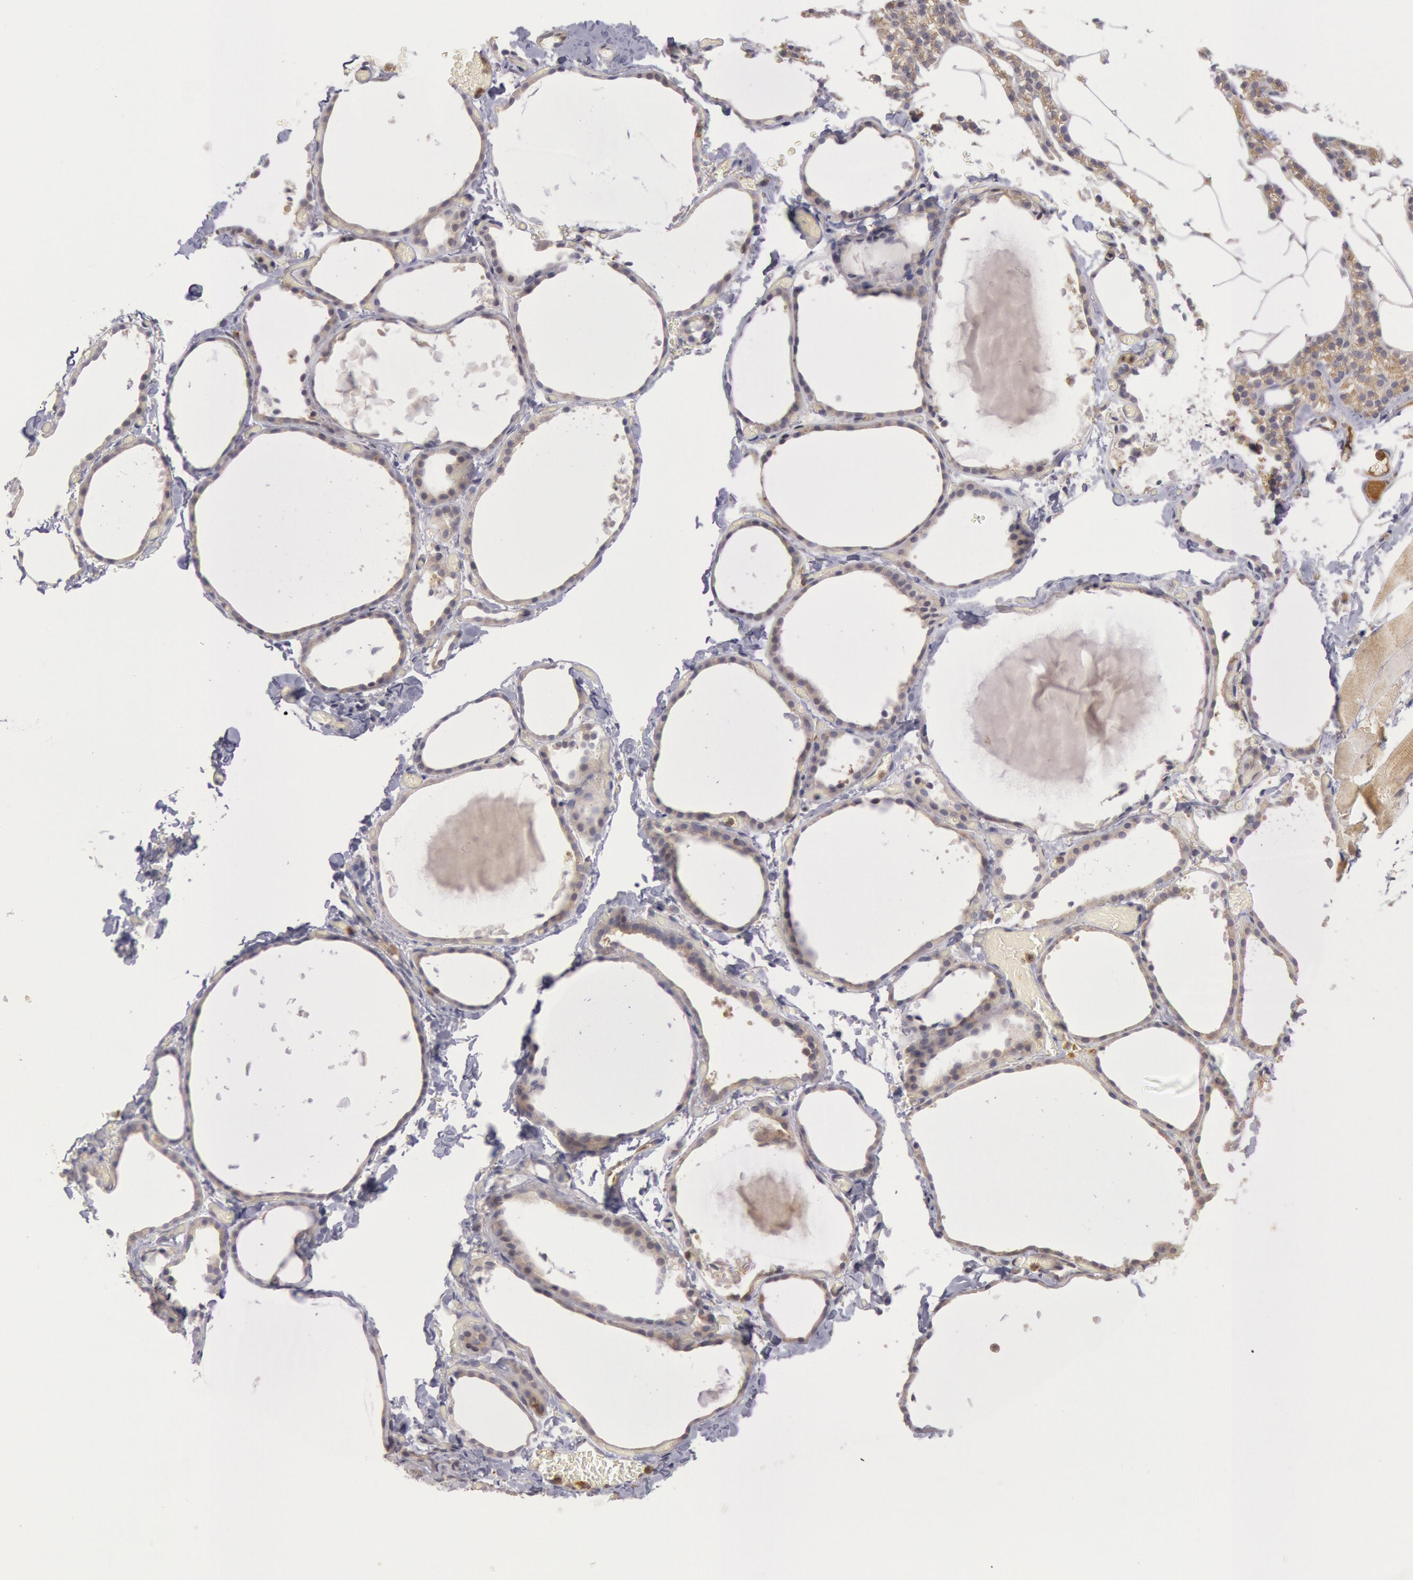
{"staining": {"intensity": "weak", "quantity": "25%-75%", "location": "cytoplasmic/membranous"}, "tissue": "thyroid gland", "cell_type": "Glandular cells", "image_type": "normal", "snomed": [{"axis": "morphology", "description": "Normal tissue, NOS"}, {"axis": "topography", "description": "Thyroid gland"}], "caption": "Thyroid gland stained with a brown dye exhibits weak cytoplasmic/membranous positive expression in about 25%-75% of glandular cells.", "gene": "PIK3R1", "patient": {"sex": "female", "age": 22}}